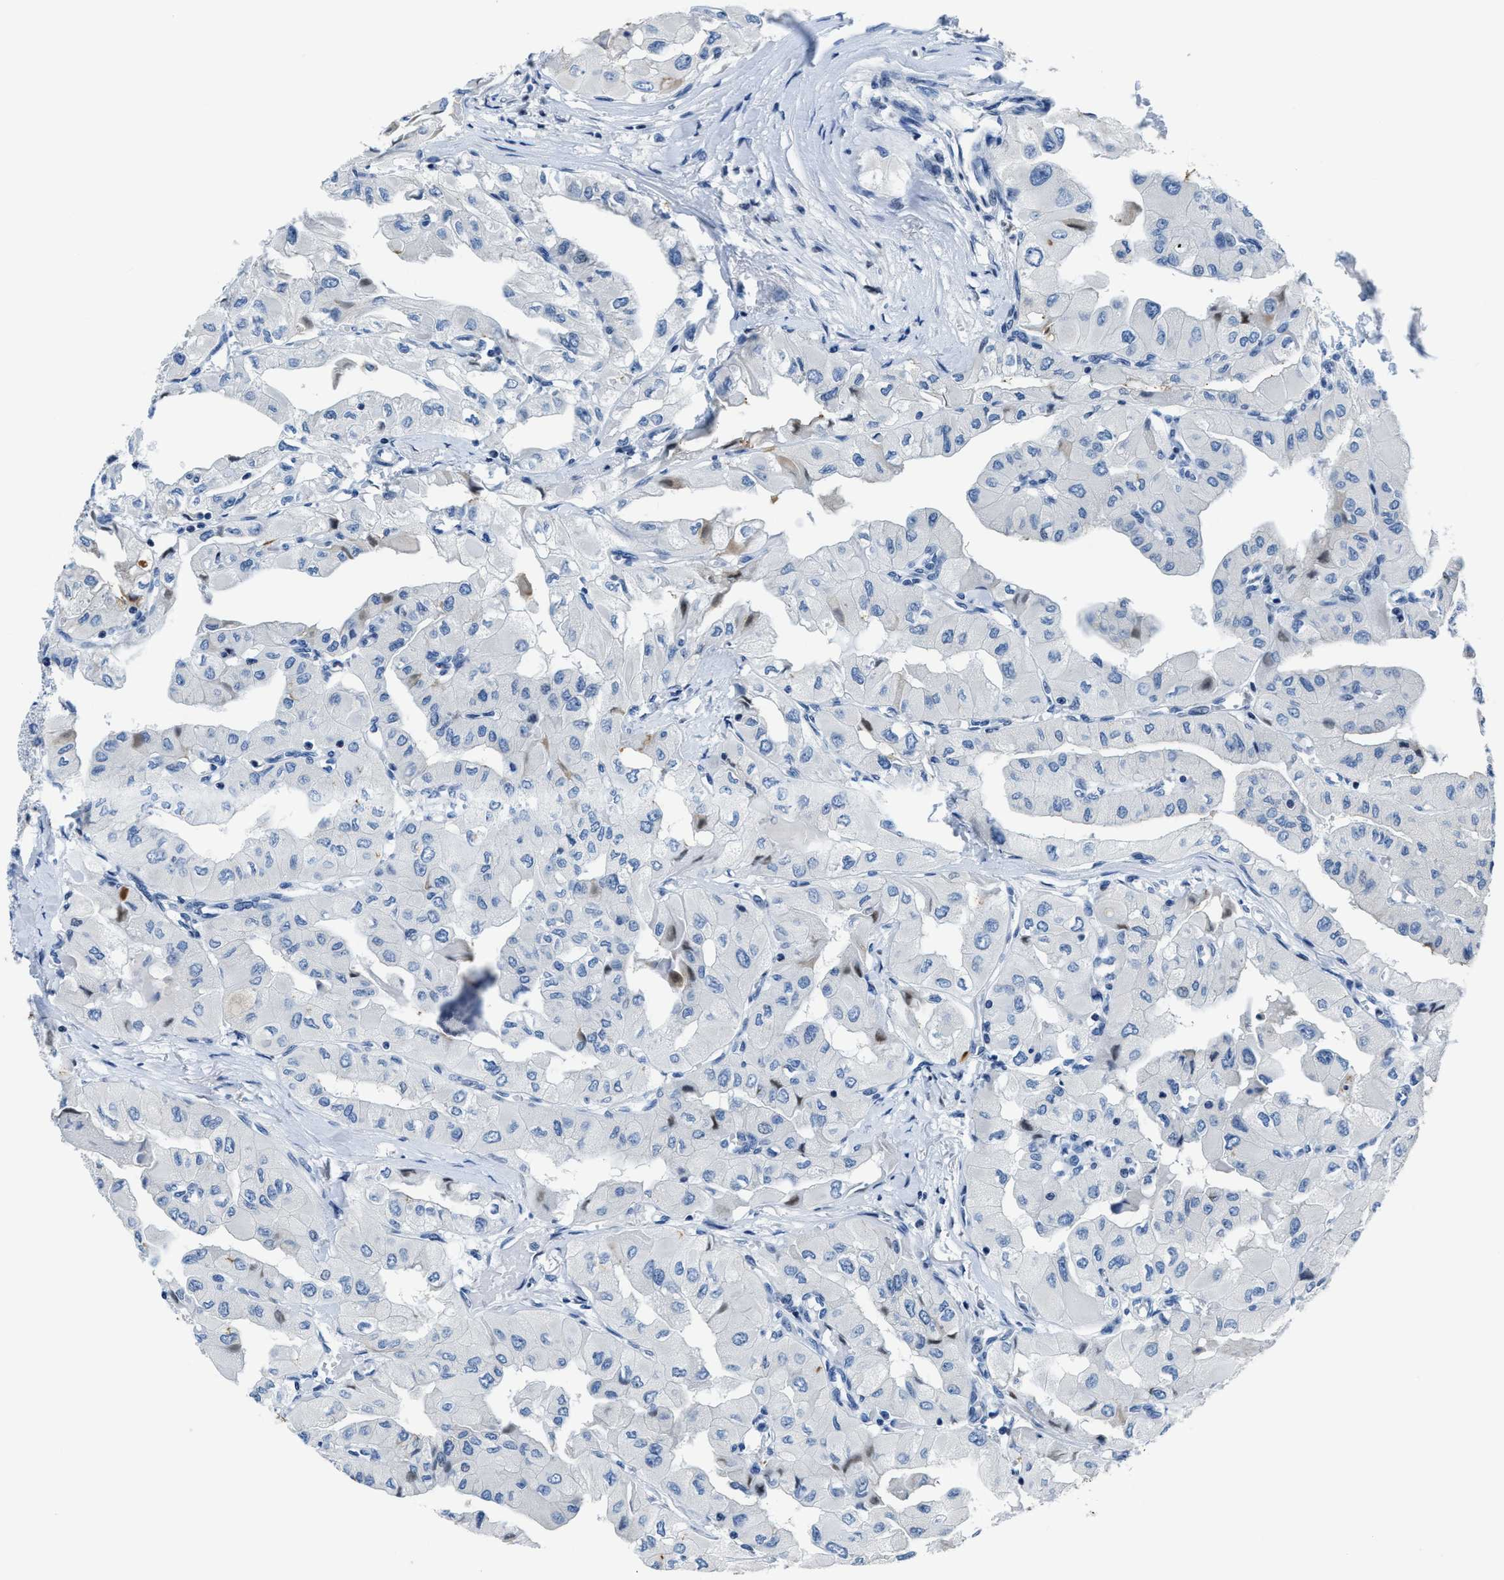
{"staining": {"intensity": "negative", "quantity": "none", "location": "none"}, "tissue": "thyroid cancer", "cell_type": "Tumor cells", "image_type": "cancer", "snomed": [{"axis": "morphology", "description": "Papillary adenocarcinoma, NOS"}, {"axis": "topography", "description": "Thyroid gland"}], "caption": "Immunohistochemistry (IHC) micrograph of thyroid papillary adenocarcinoma stained for a protein (brown), which reveals no positivity in tumor cells. (Stains: DAB immunohistochemistry with hematoxylin counter stain, Microscopy: brightfield microscopy at high magnification).", "gene": "ASZ1", "patient": {"sex": "female", "age": 59}}